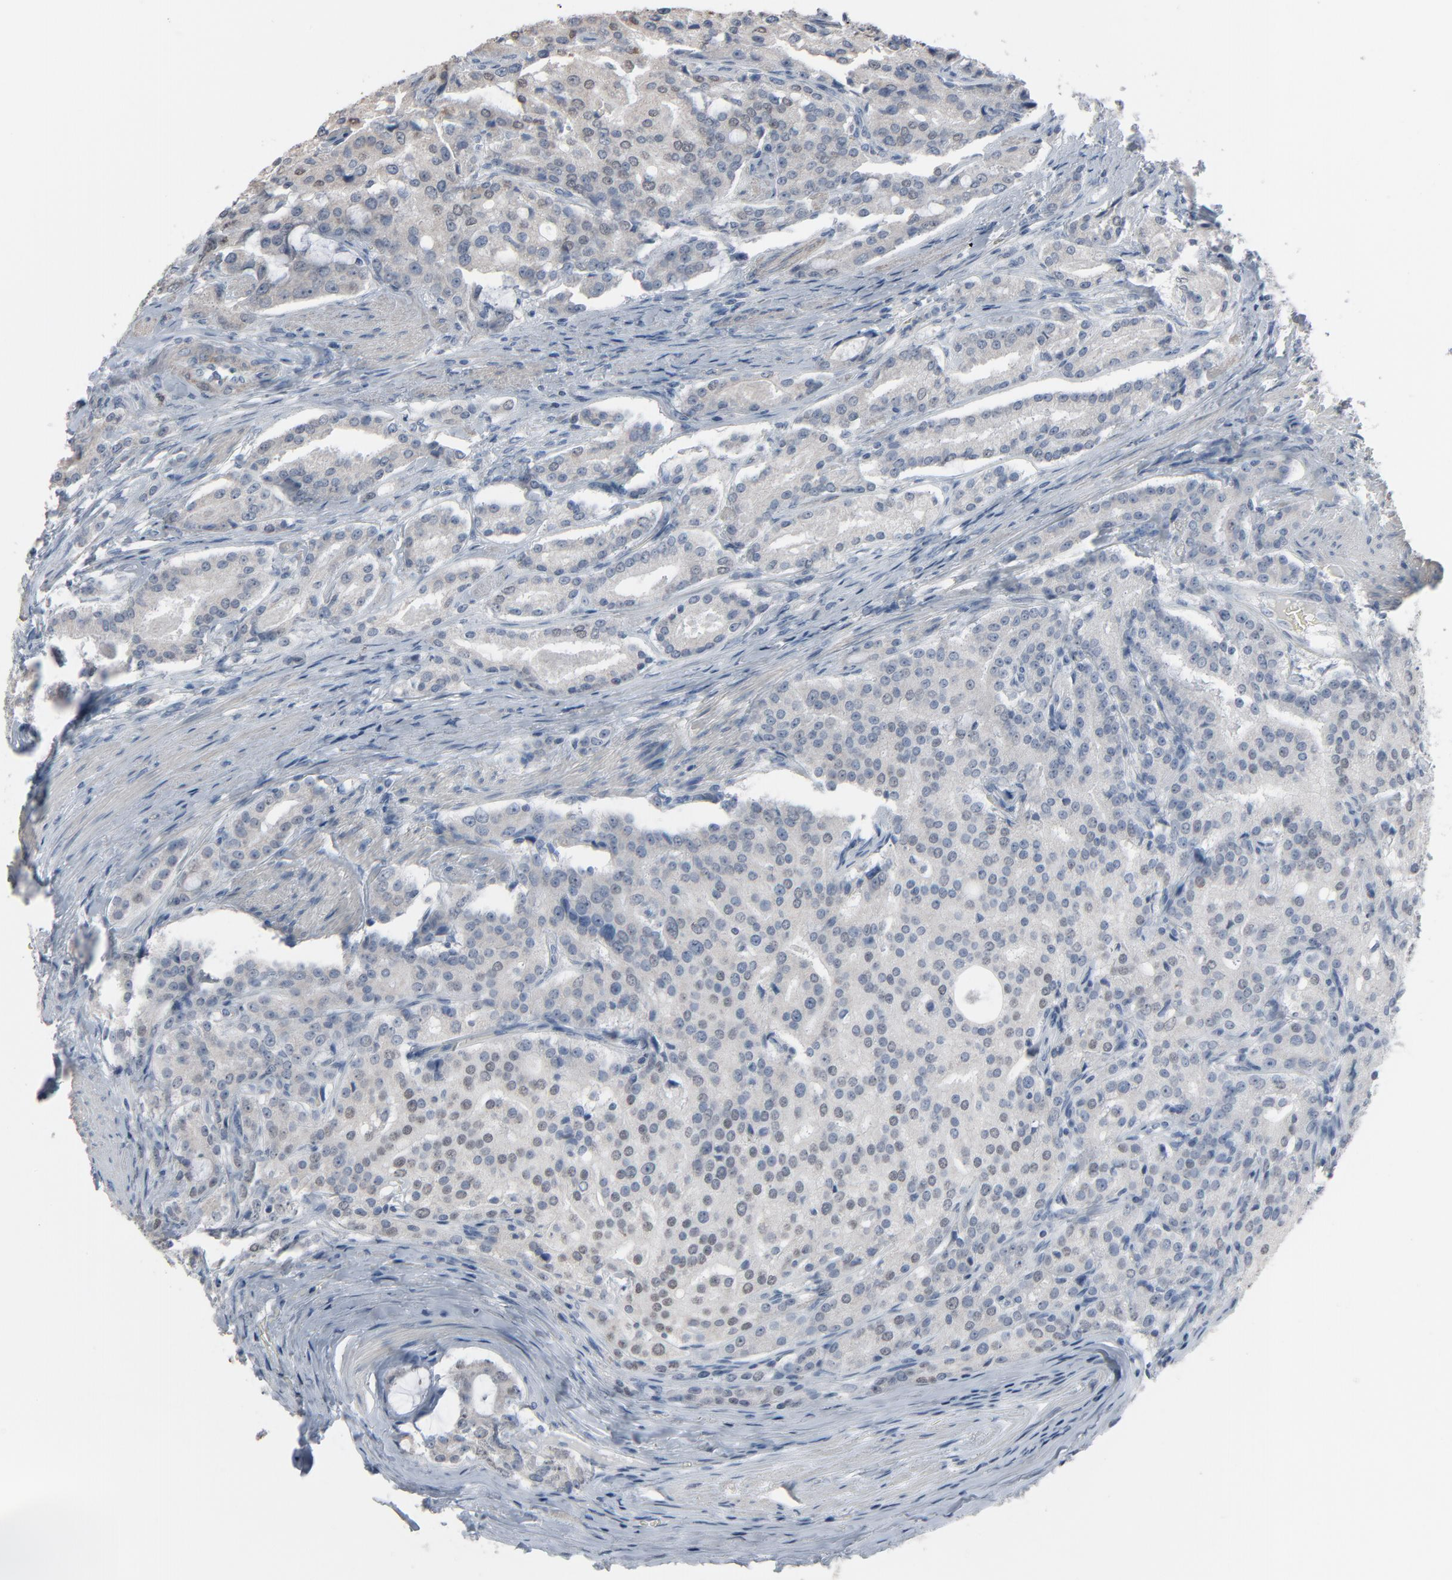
{"staining": {"intensity": "weak", "quantity": "<25%", "location": "cytoplasmic/membranous,nuclear"}, "tissue": "prostate cancer", "cell_type": "Tumor cells", "image_type": "cancer", "snomed": [{"axis": "morphology", "description": "Adenocarcinoma, Medium grade"}, {"axis": "topography", "description": "Prostate"}], "caption": "Prostate cancer (medium-grade adenocarcinoma) stained for a protein using immunohistochemistry shows no staining tumor cells.", "gene": "SAGE1", "patient": {"sex": "male", "age": 72}}